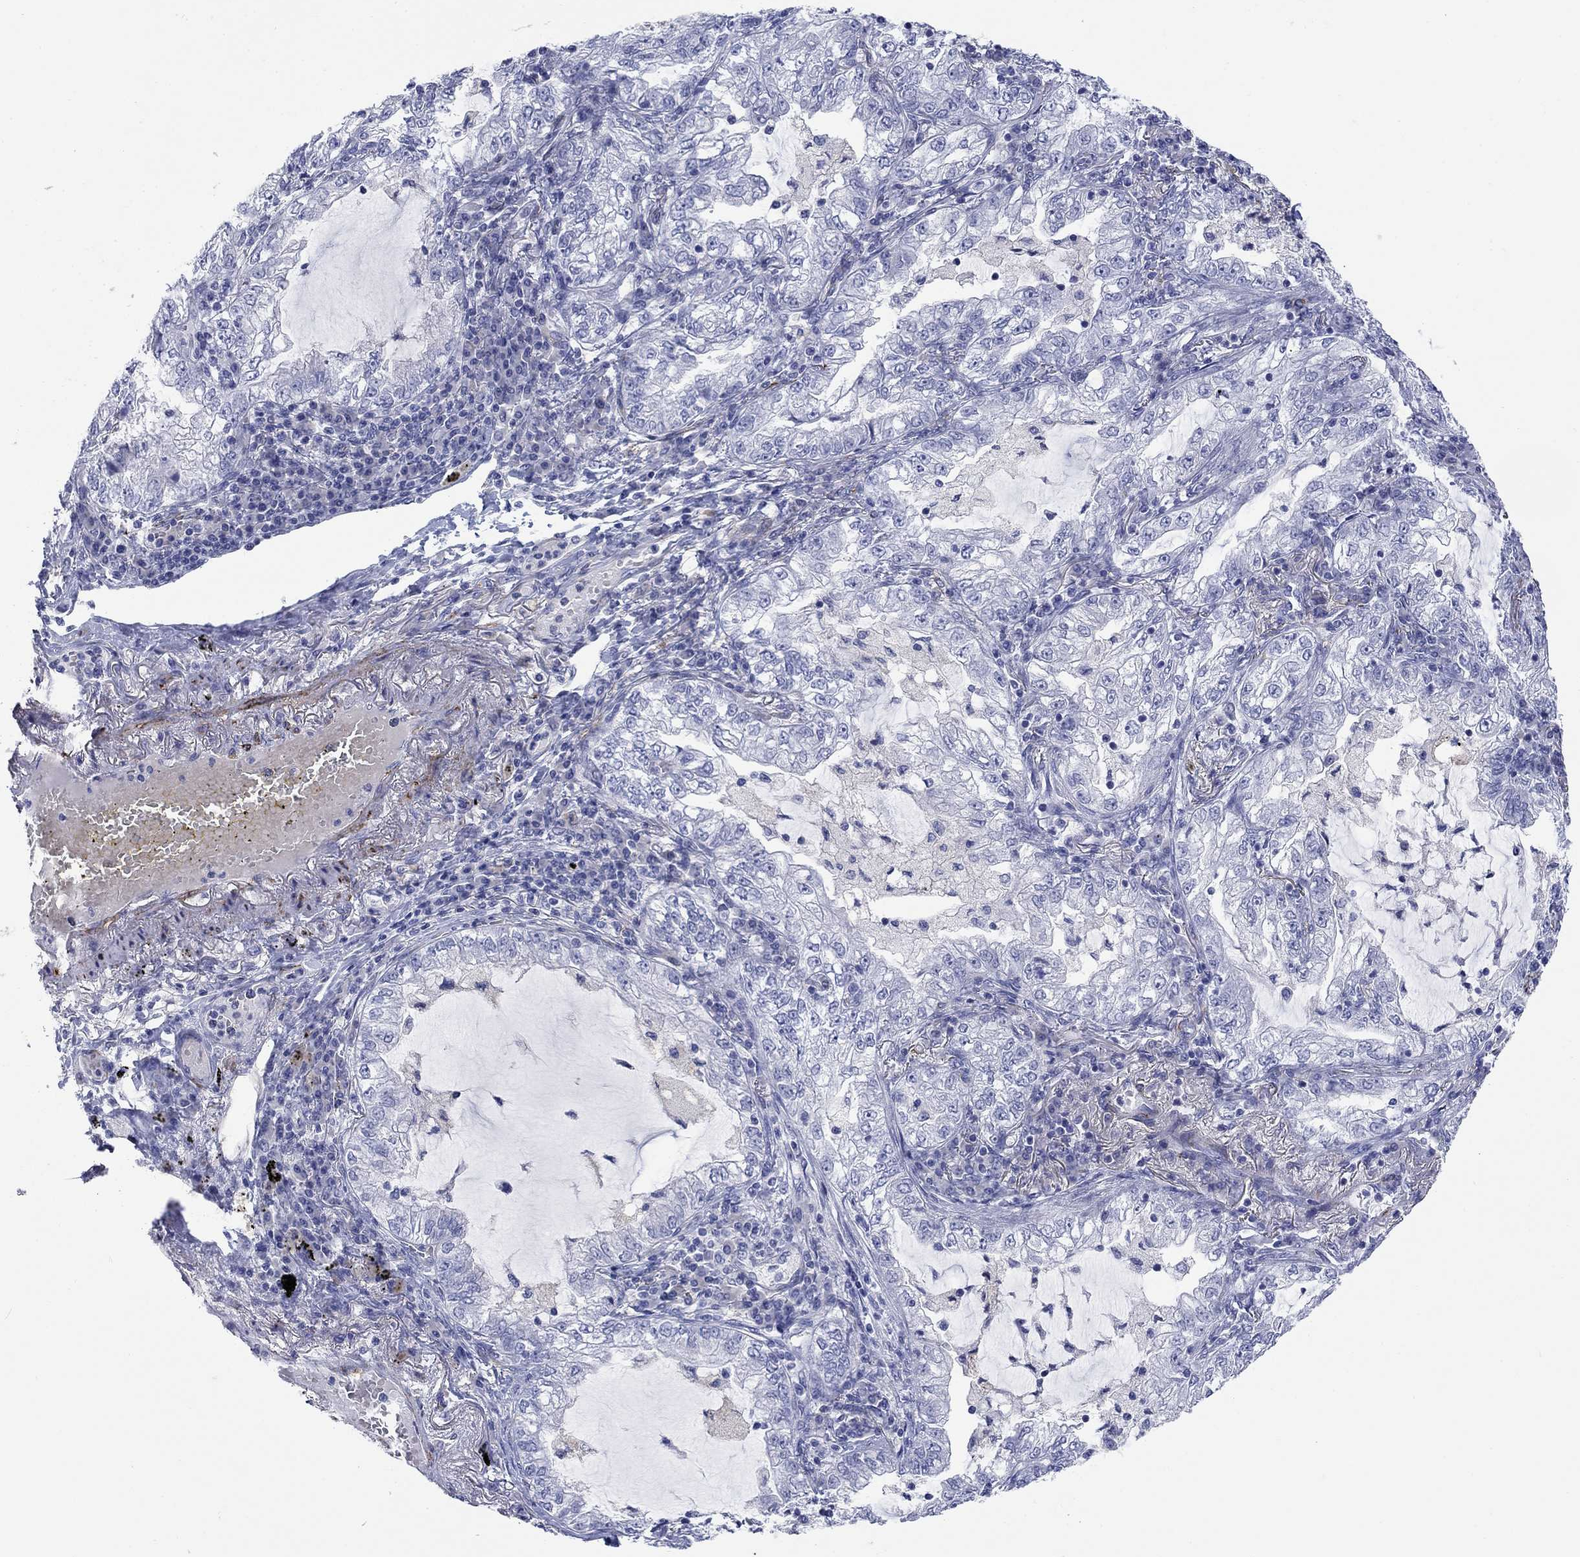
{"staining": {"intensity": "negative", "quantity": "none", "location": "none"}, "tissue": "lung cancer", "cell_type": "Tumor cells", "image_type": "cancer", "snomed": [{"axis": "morphology", "description": "Adenocarcinoma, NOS"}, {"axis": "topography", "description": "Lung"}], "caption": "This is a micrograph of immunohistochemistry (IHC) staining of adenocarcinoma (lung), which shows no expression in tumor cells. (Stains: DAB (3,3'-diaminobenzidine) IHC with hematoxylin counter stain, Microscopy: brightfield microscopy at high magnification).", "gene": "PTPRZ1", "patient": {"sex": "female", "age": 73}}